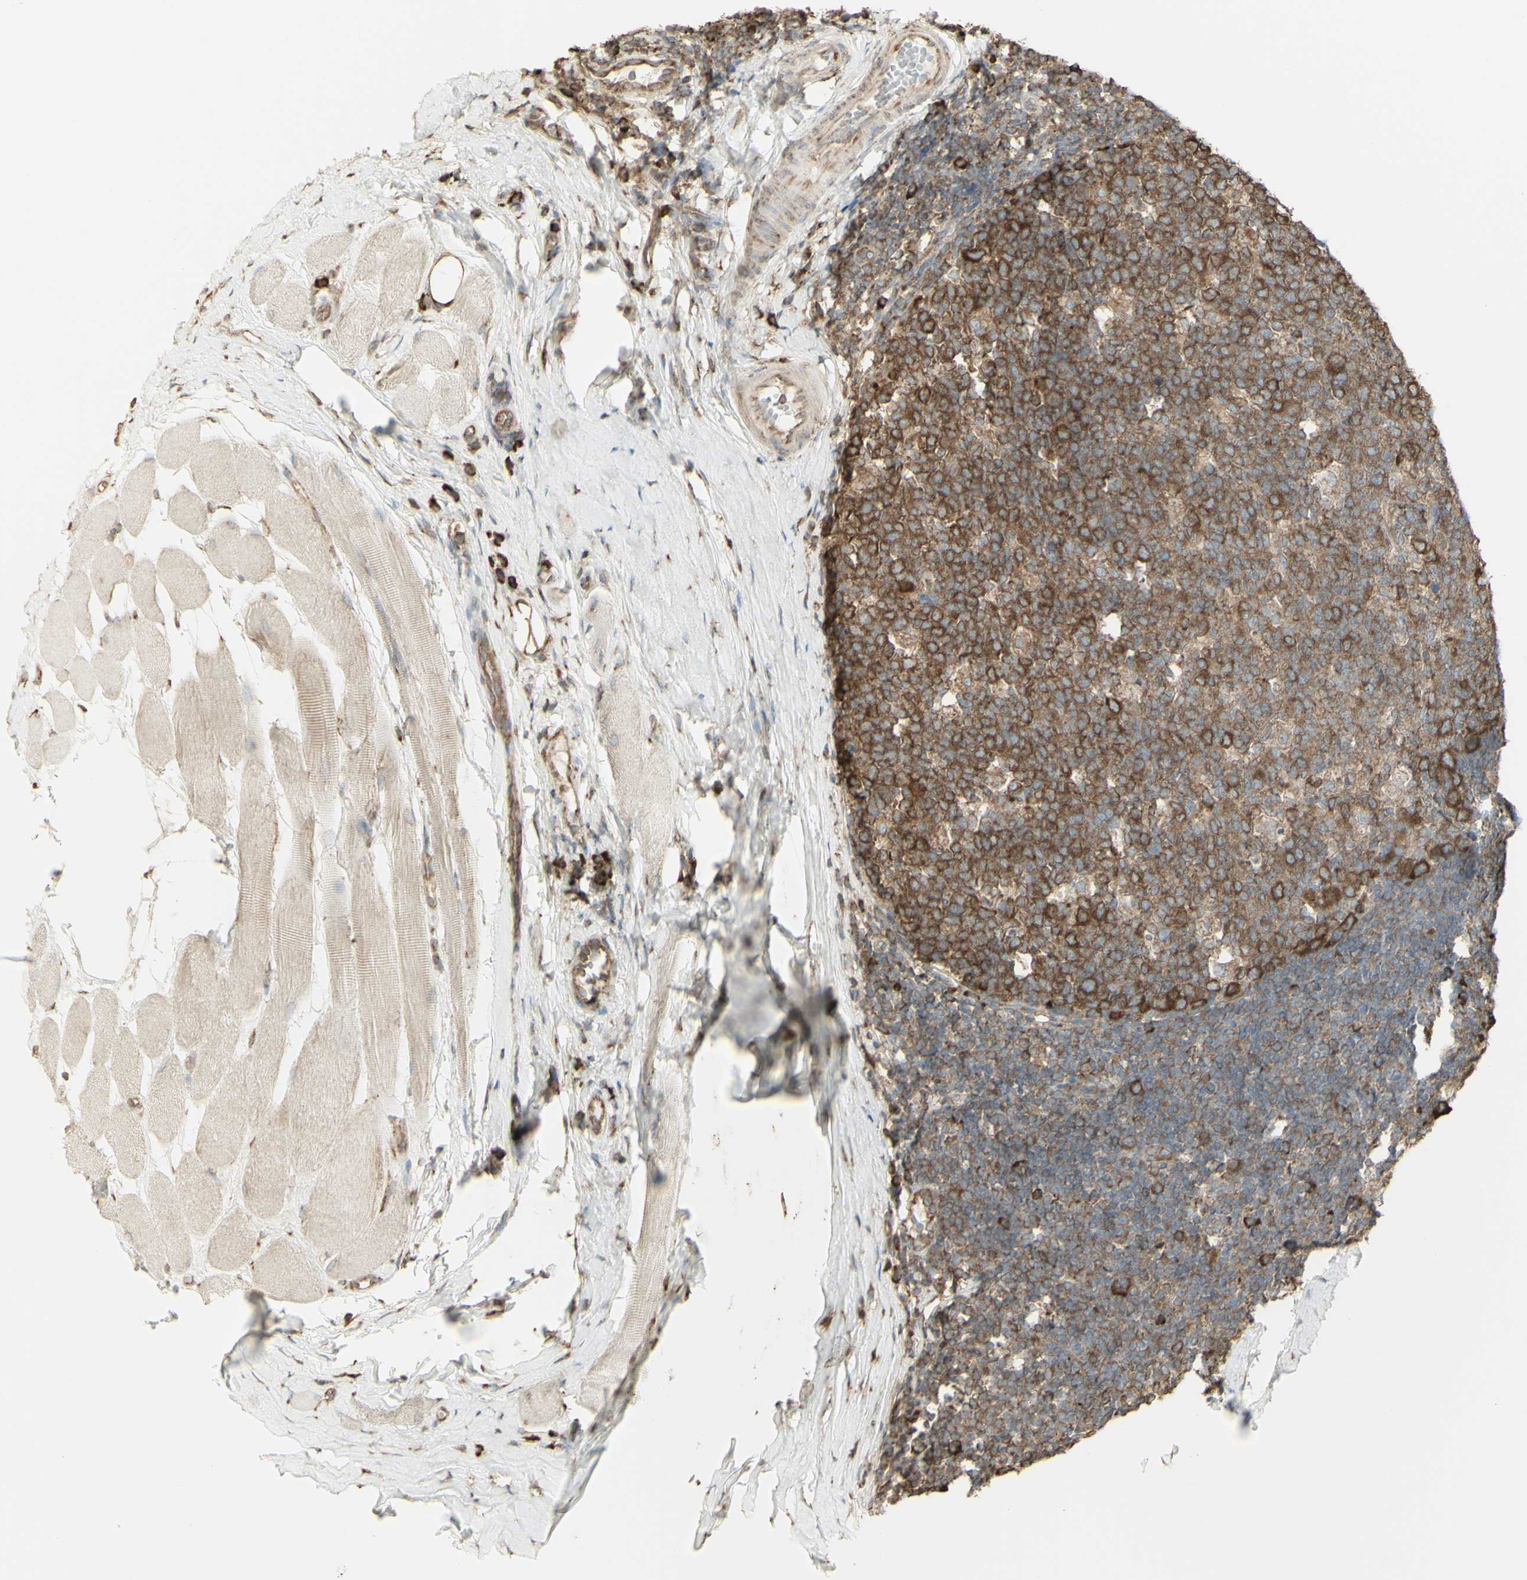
{"staining": {"intensity": "moderate", "quantity": ">75%", "location": "cytoplasmic/membranous"}, "tissue": "tonsil", "cell_type": "Germinal center cells", "image_type": "normal", "snomed": [{"axis": "morphology", "description": "Normal tissue, NOS"}, {"axis": "topography", "description": "Tonsil"}], "caption": "This micrograph reveals immunohistochemistry (IHC) staining of normal tonsil, with medium moderate cytoplasmic/membranous positivity in approximately >75% of germinal center cells.", "gene": "EEF1B2", "patient": {"sex": "female", "age": 19}}